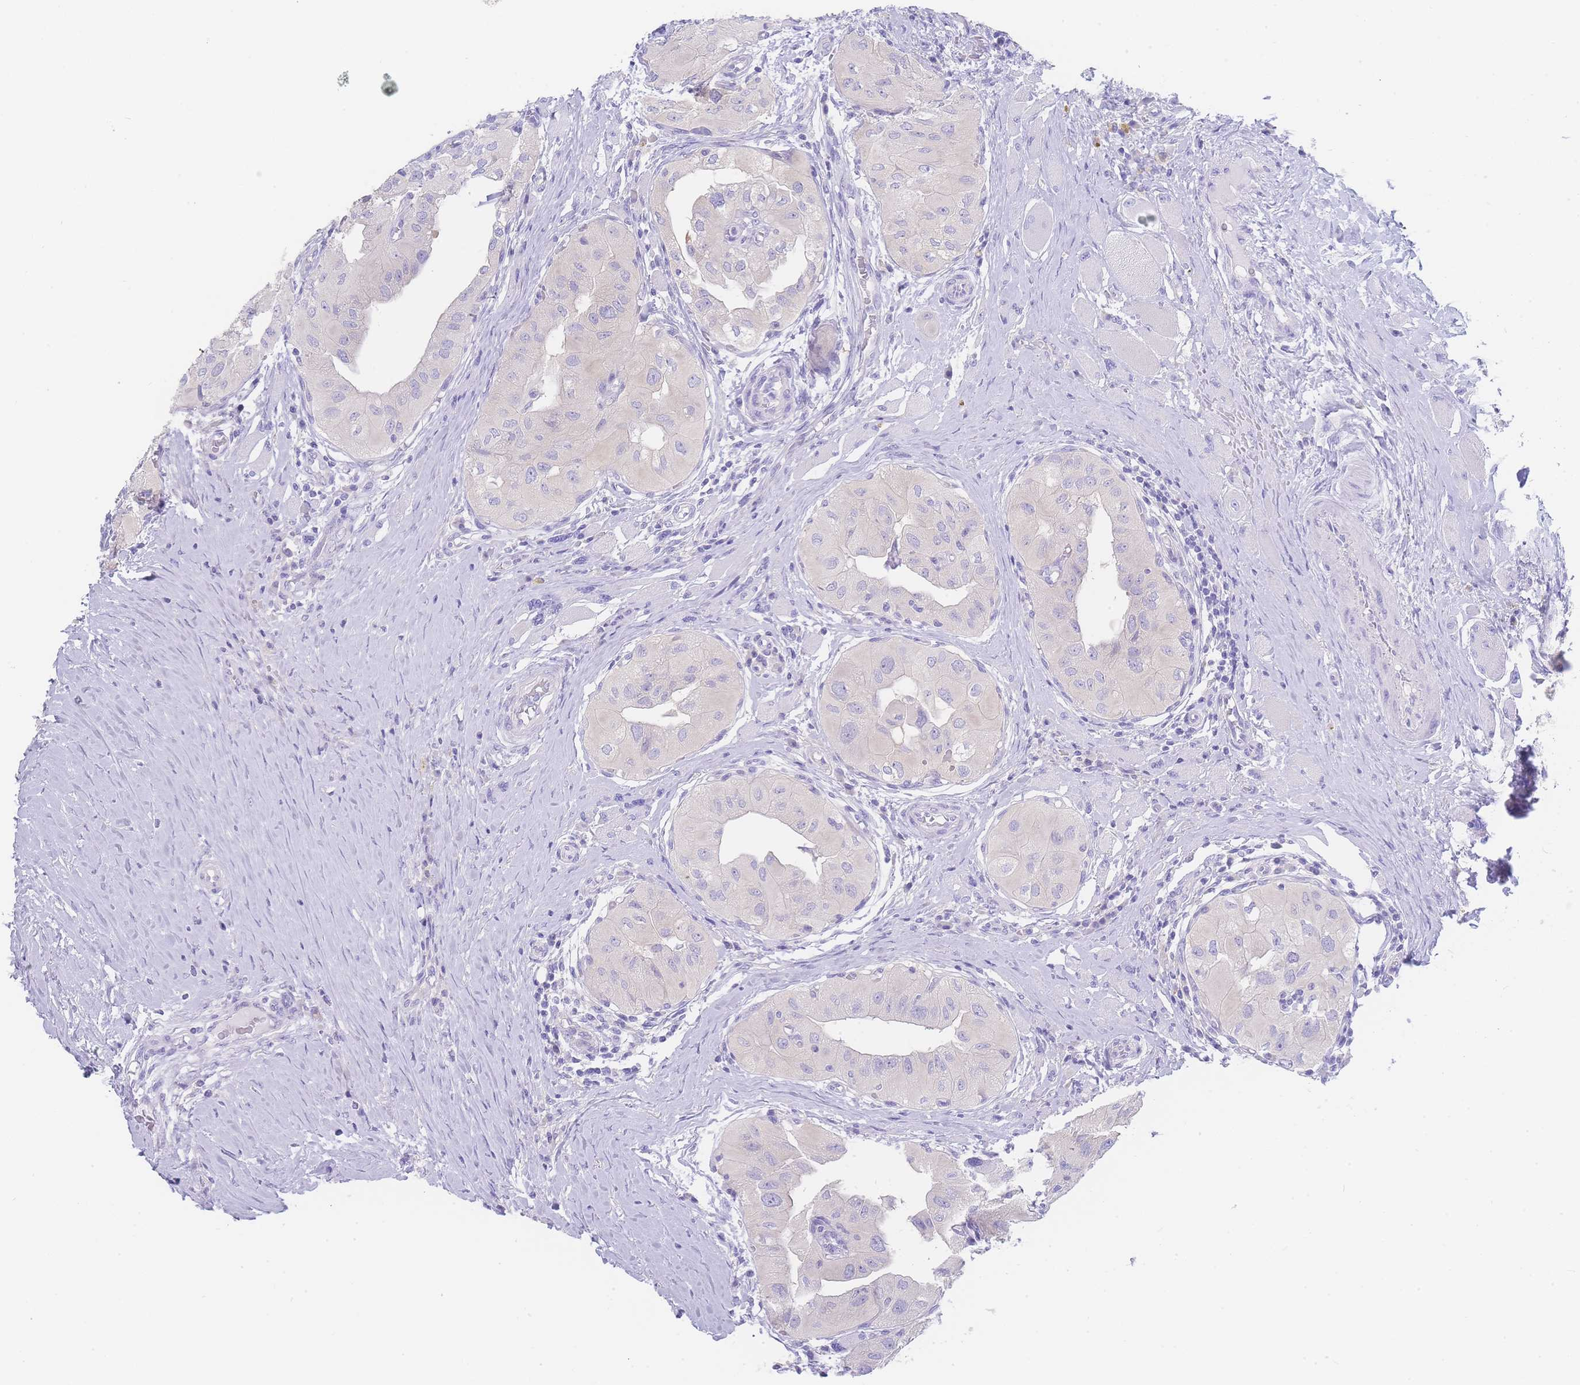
{"staining": {"intensity": "negative", "quantity": "none", "location": "none"}, "tissue": "thyroid cancer", "cell_type": "Tumor cells", "image_type": "cancer", "snomed": [{"axis": "morphology", "description": "Papillary adenocarcinoma, NOS"}, {"axis": "topography", "description": "Thyroid gland"}], "caption": "An immunohistochemistry (IHC) micrograph of thyroid papillary adenocarcinoma is shown. There is no staining in tumor cells of thyroid papillary adenocarcinoma.", "gene": "LZTFL1", "patient": {"sex": "female", "age": 59}}